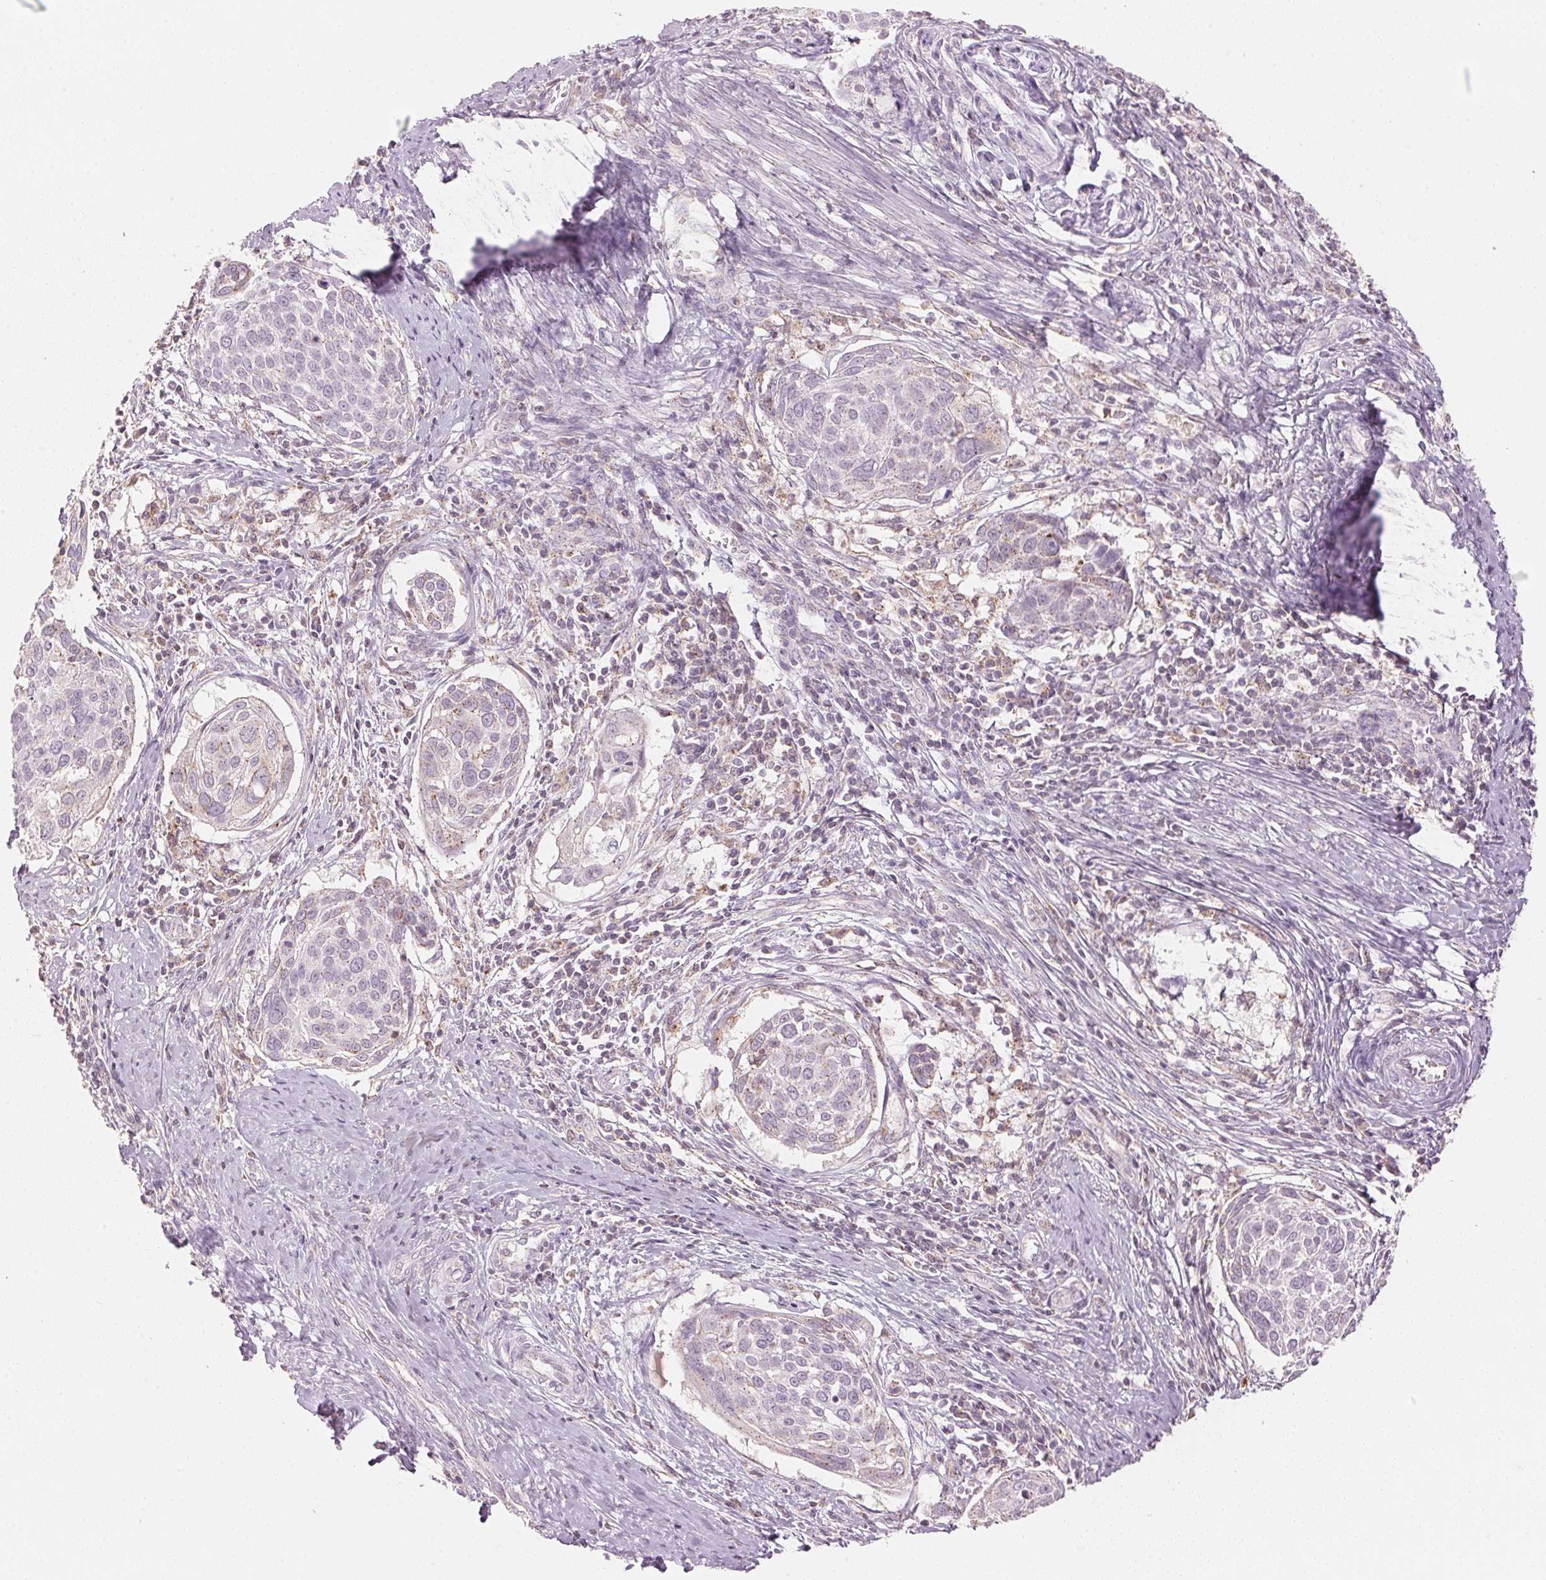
{"staining": {"intensity": "negative", "quantity": "none", "location": "none"}, "tissue": "cervical cancer", "cell_type": "Tumor cells", "image_type": "cancer", "snomed": [{"axis": "morphology", "description": "Squamous cell carcinoma, NOS"}, {"axis": "topography", "description": "Cervix"}], "caption": "DAB (3,3'-diaminobenzidine) immunohistochemical staining of squamous cell carcinoma (cervical) displays no significant expression in tumor cells.", "gene": "HOXB13", "patient": {"sex": "female", "age": 39}}